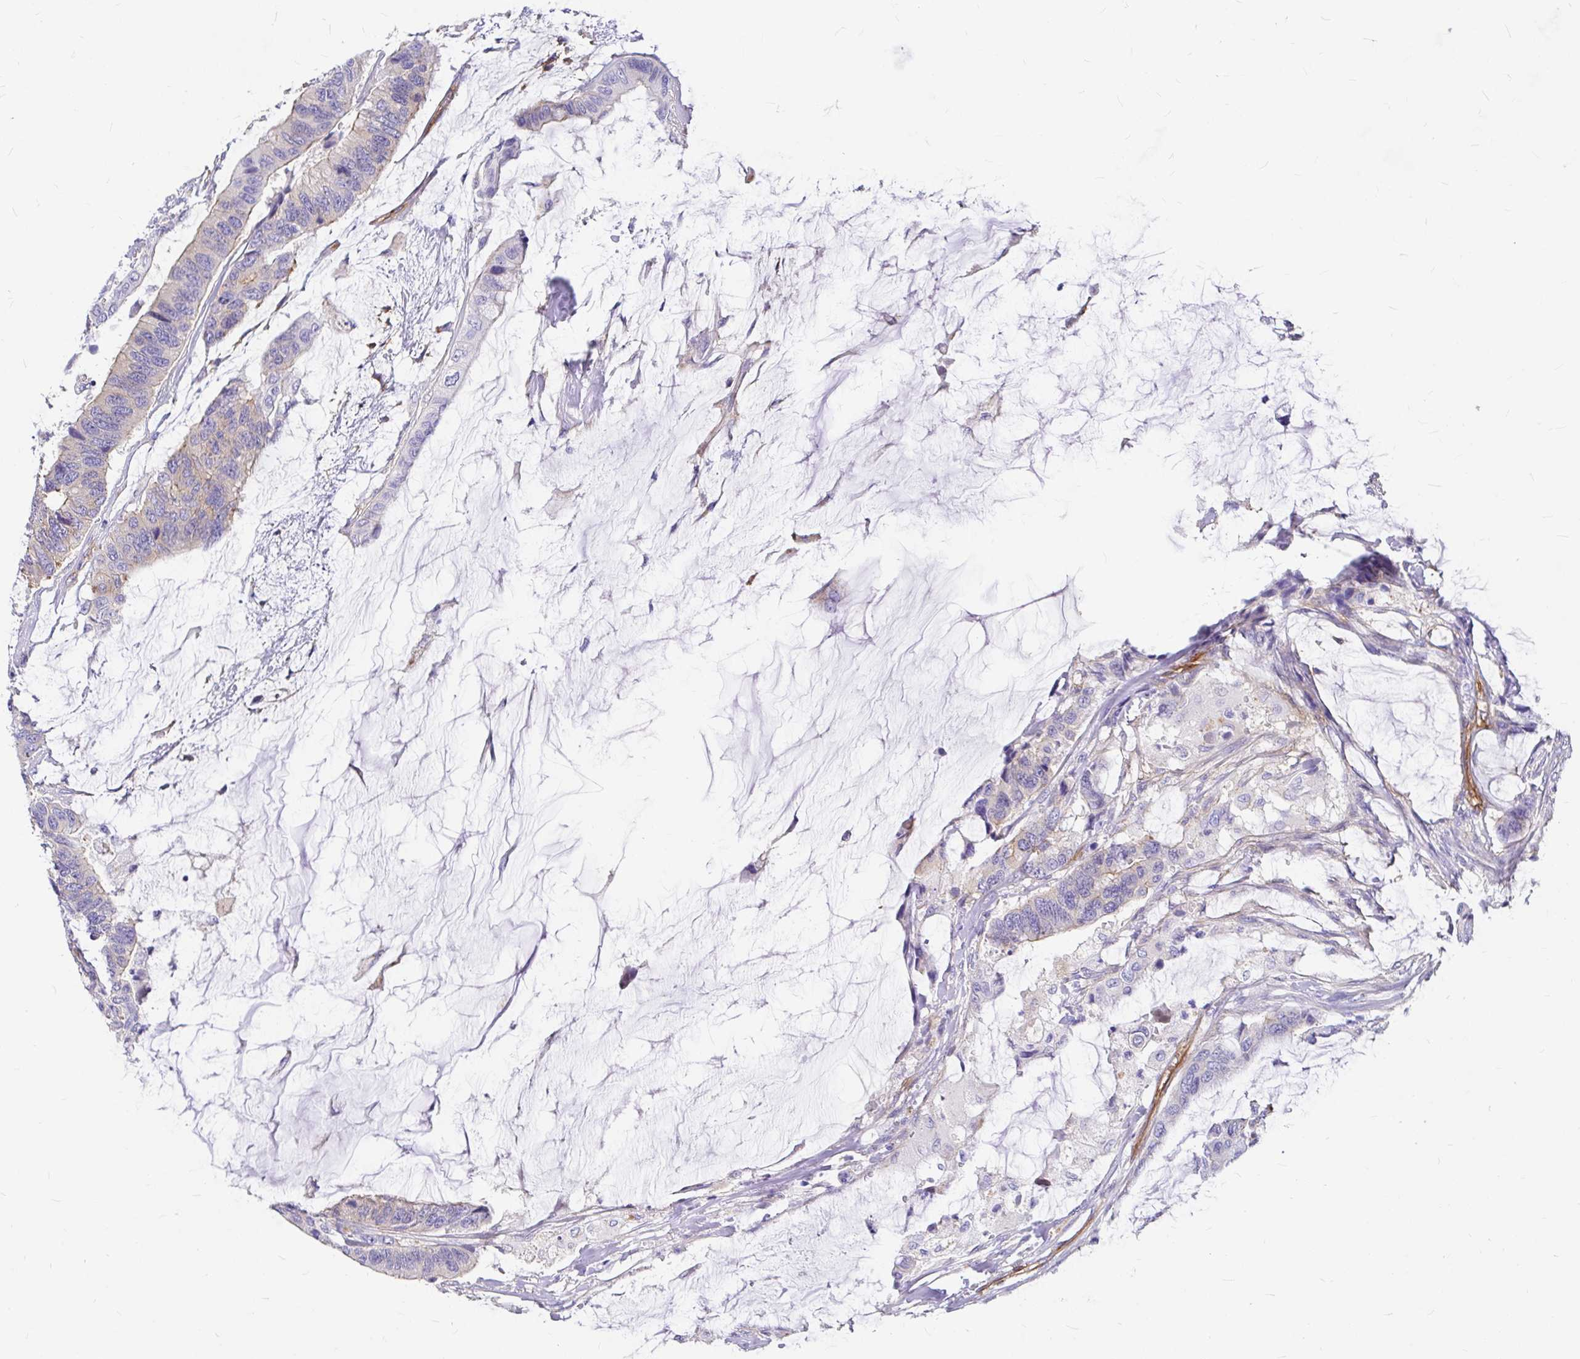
{"staining": {"intensity": "weak", "quantity": "<25%", "location": "cytoplasmic/membranous"}, "tissue": "colorectal cancer", "cell_type": "Tumor cells", "image_type": "cancer", "snomed": [{"axis": "morphology", "description": "Adenocarcinoma, NOS"}, {"axis": "topography", "description": "Rectum"}], "caption": "Tumor cells are negative for protein expression in human adenocarcinoma (colorectal).", "gene": "MYO1B", "patient": {"sex": "female", "age": 59}}